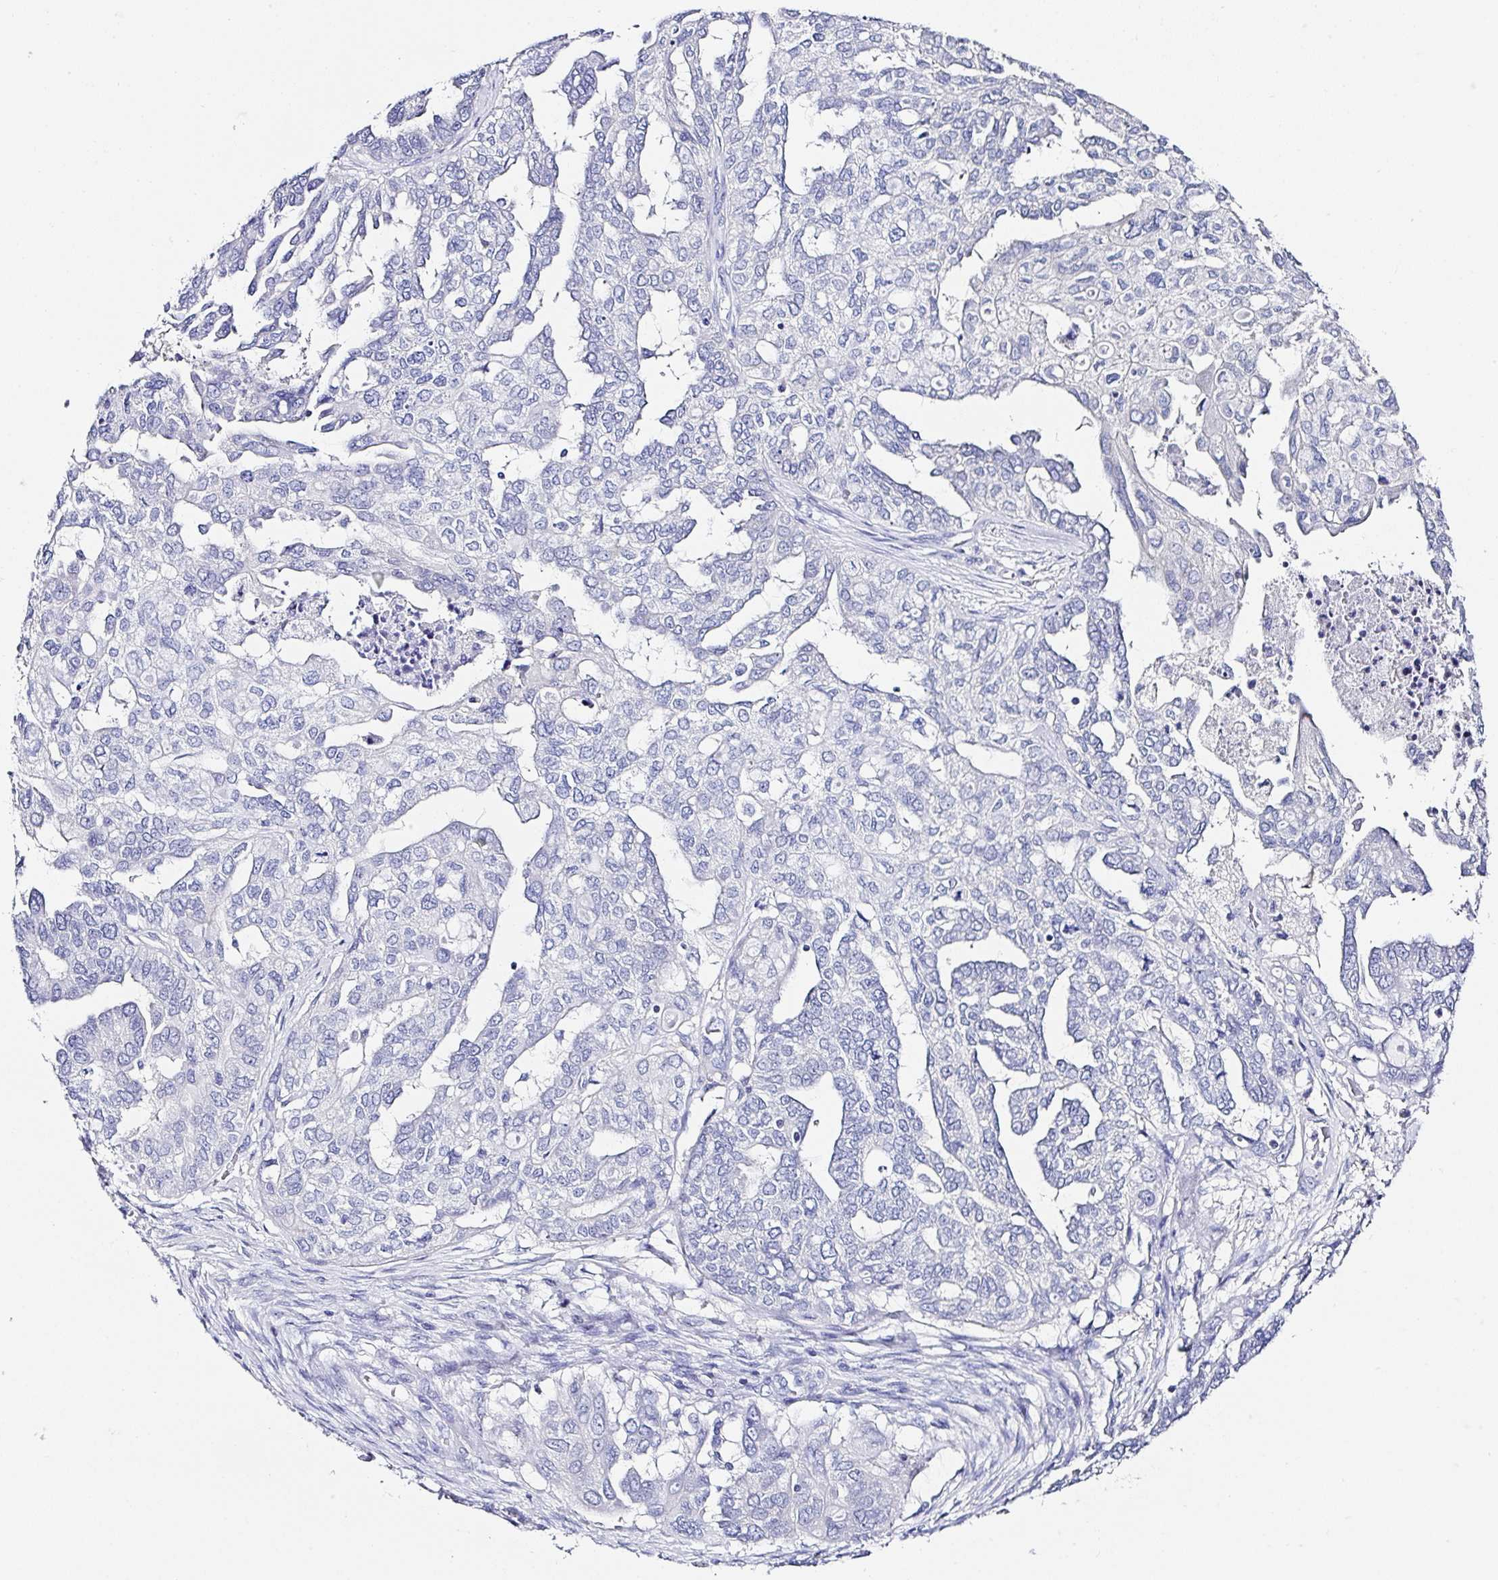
{"staining": {"intensity": "negative", "quantity": "none", "location": "none"}, "tissue": "ovarian cancer", "cell_type": "Tumor cells", "image_type": "cancer", "snomed": [{"axis": "morphology", "description": "Cystadenocarcinoma, serous, NOS"}, {"axis": "topography", "description": "Ovary"}], "caption": "A photomicrograph of serous cystadenocarcinoma (ovarian) stained for a protein exhibits no brown staining in tumor cells. (DAB (3,3'-diaminobenzidine) IHC with hematoxylin counter stain).", "gene": "UGT3A1", "patient": {"sex": "female", "age": 53}}